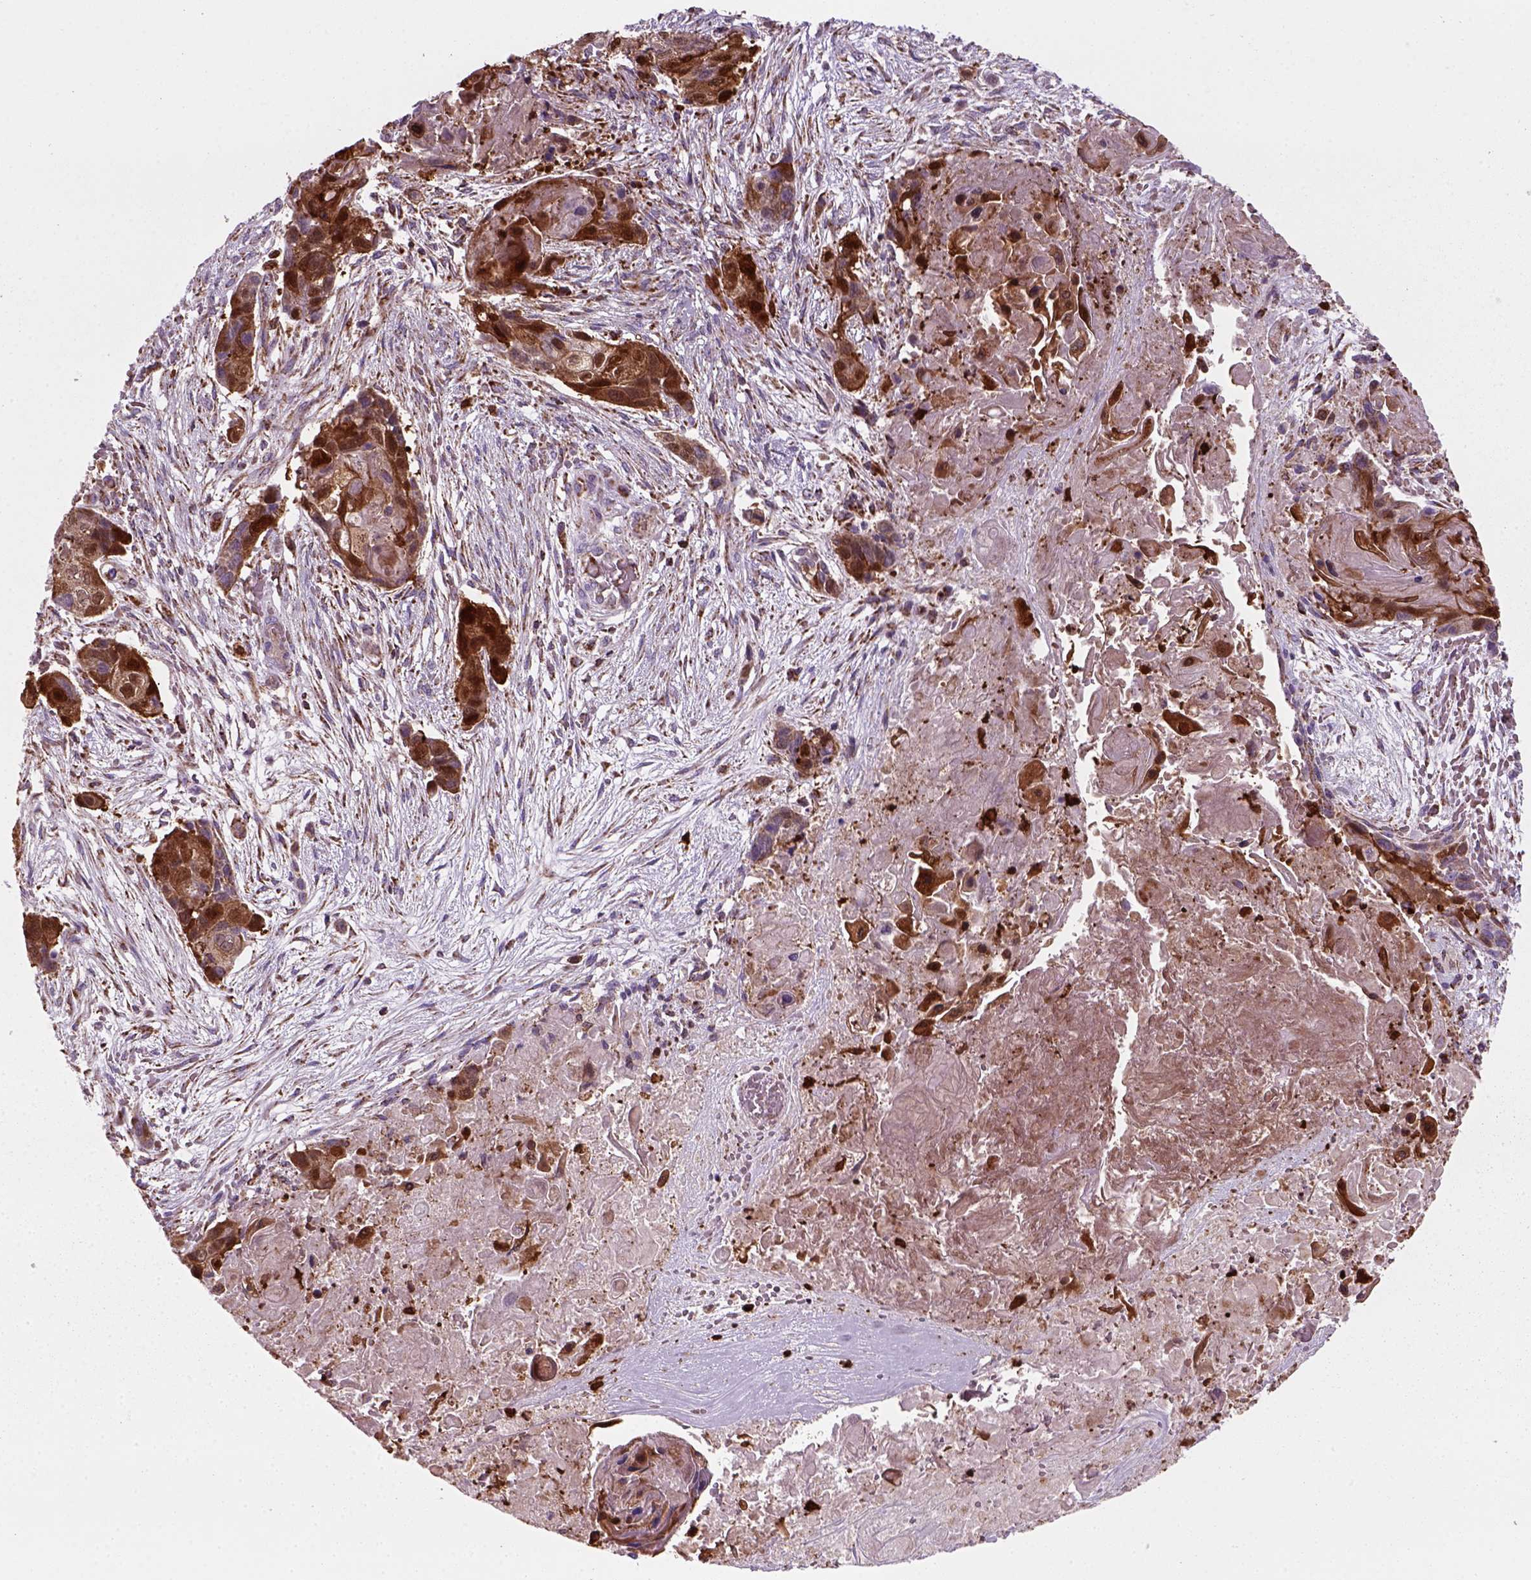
{"staining": {"intensity": "strong", "quantity": ">75%", "location": "cytoplasmic/membranous"}, "tissue": "lung cancer", "cell_type": "Tumor cells", "image_type": "cancer", "snomed": [{"axis": "morphology", "description": "Squamous cell carcinoma, NOS"}, {"axis": "topography", "description": "Lung"}], "caption": "This histopathology image displays IHC staining of human lung cancer (squamous cell carcinoma), with high strong cytoplasmic/membranous positivity in approximately >75% of tumor cells.", "gene": "NUDT16L1", "patient": {"sex": "male", "age": 69}}